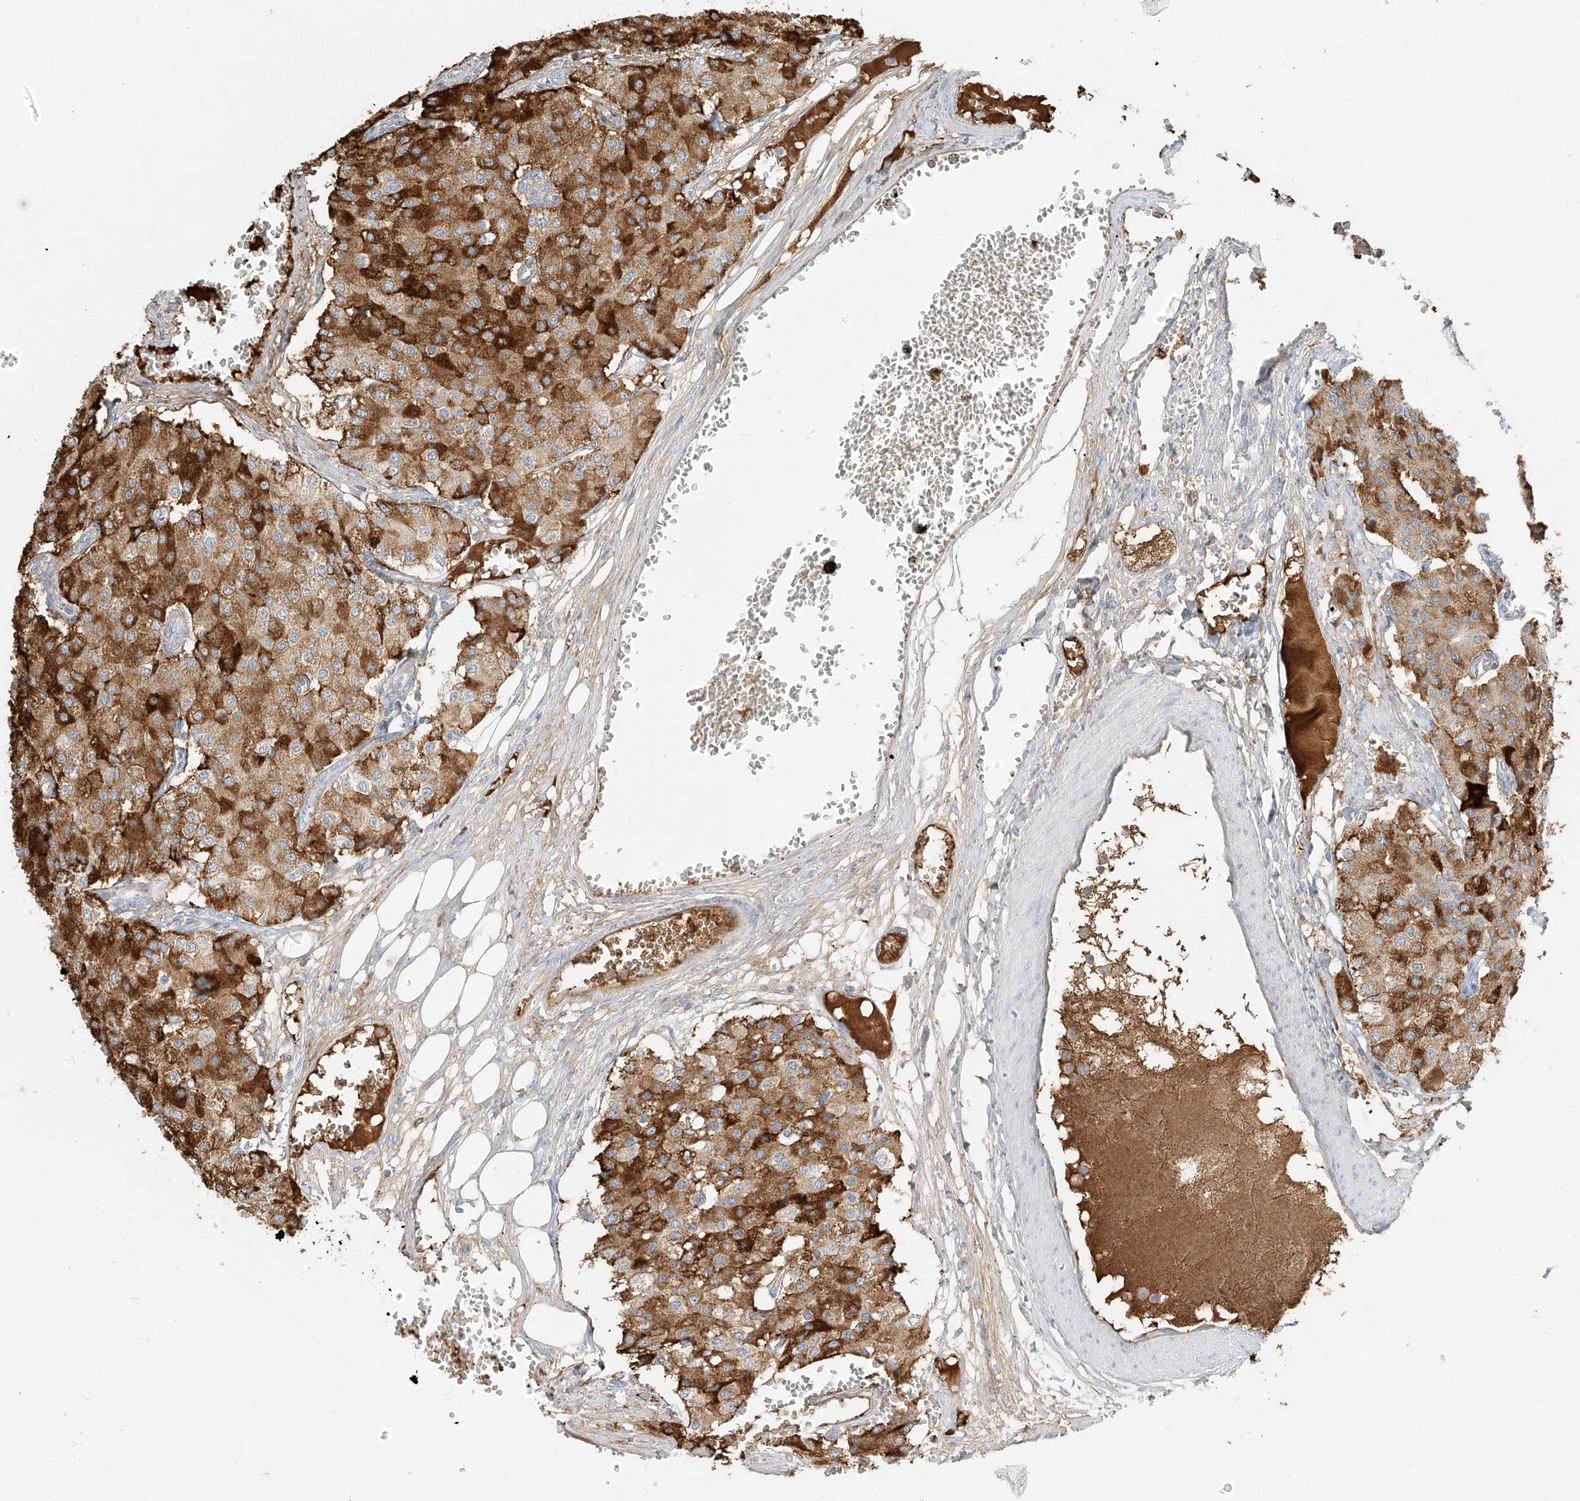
{"staining": {"intensity": "strong", "quantity": "25%-75%", "location": "cytoplasmic/membranous"}, "tissue": "carcinoid", "cell_type": "Tumor cells", "image_type": "cancer", "snomed": [{"axis": "morphology", "description": "Carcinoid, malignant, NOS"}, {"axis": "topography", "description": "Colon"}], "caption": "Immunohistochemical staining of human carcinoid reveals high levels of strong cytoplasmic/membranous expression in about 25%-75% of tumor cells.", "gene": "OCSTAMP", "patient": {"sex": "female", "age": 52}}